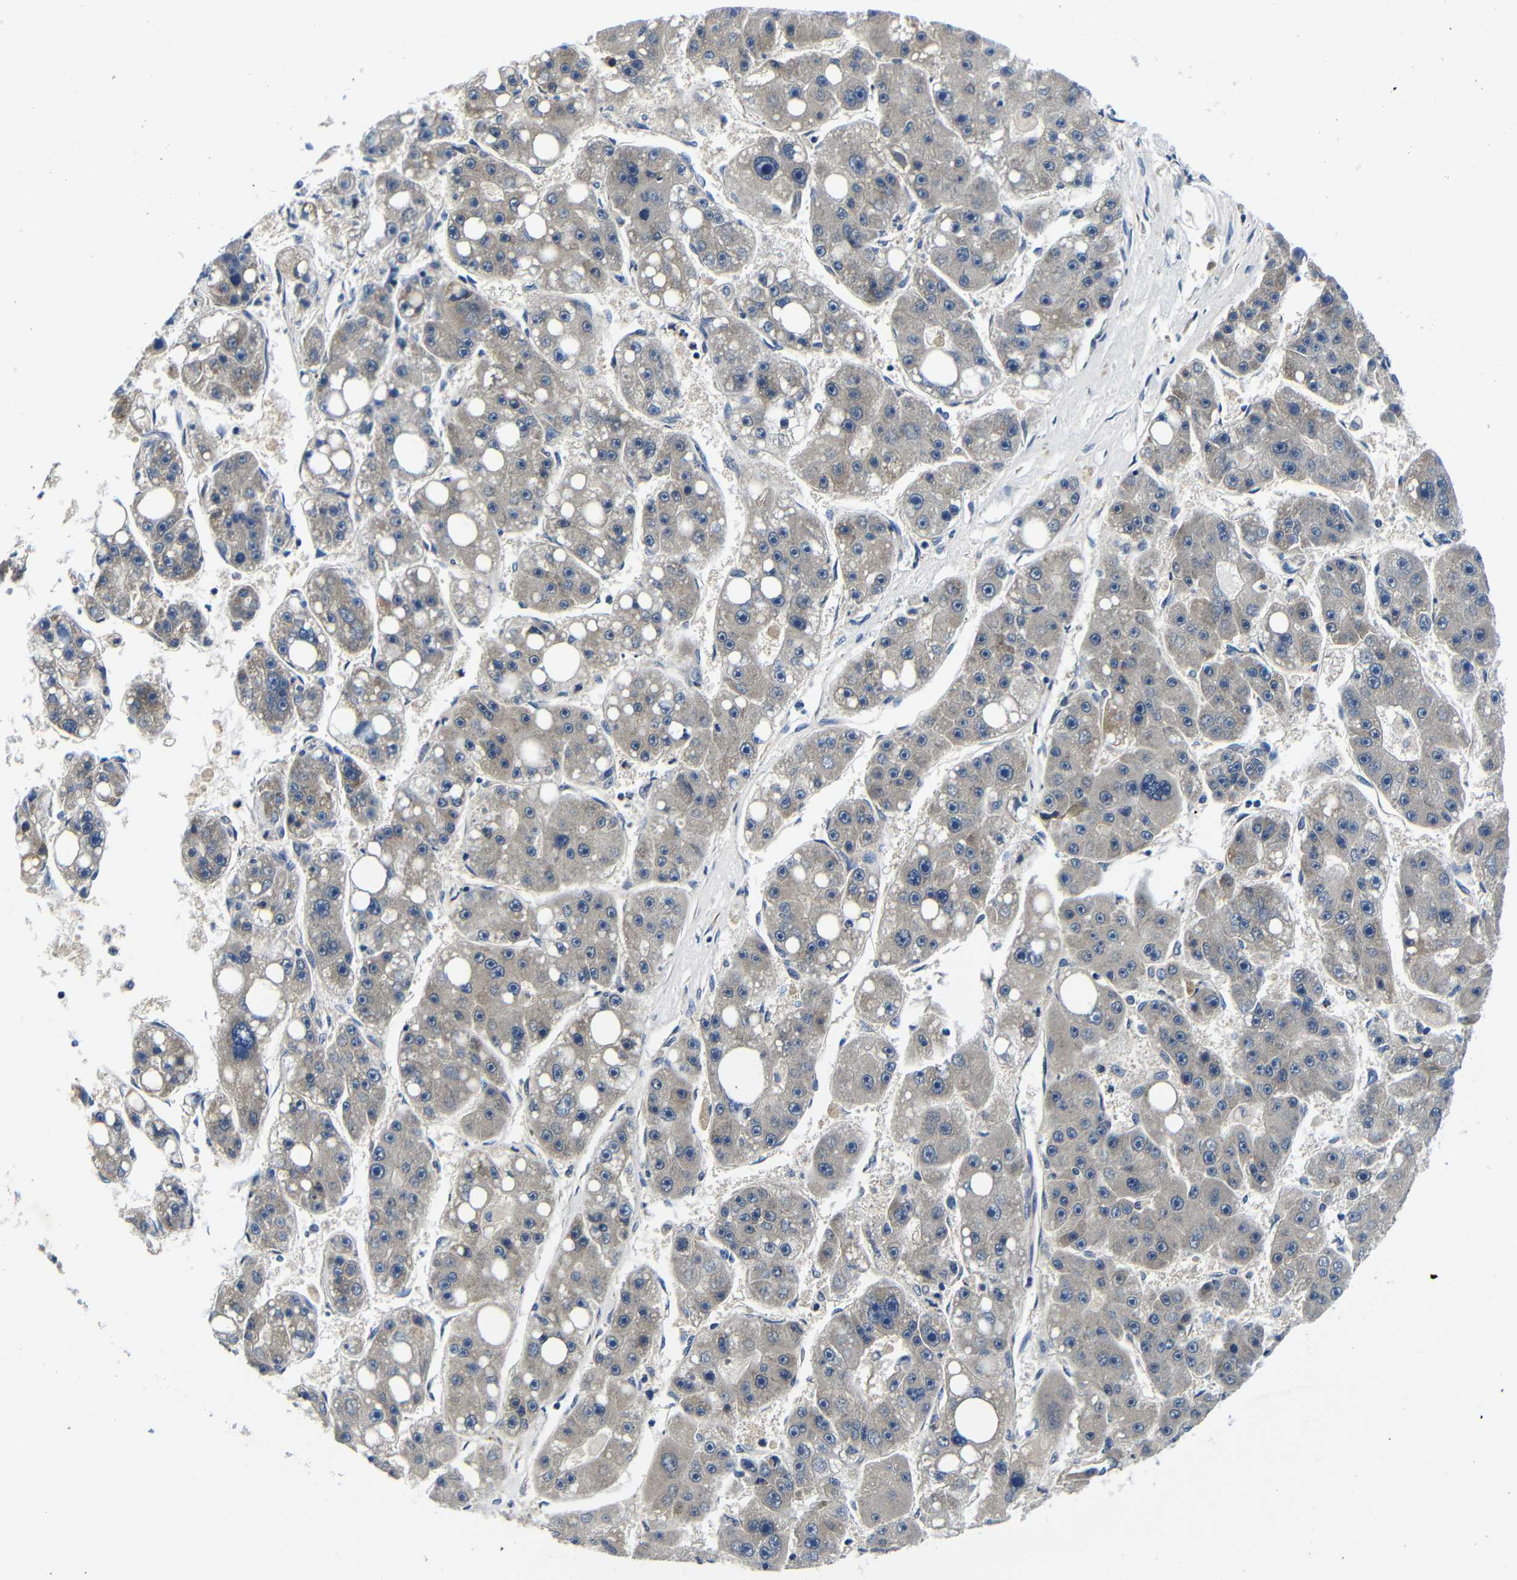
{"staining": {"intensity": "weak", "quantity": ">75%", "location": "cytoplasmic/membranous"}, "tissue": "liver cancer", "cell_type": "Tumor cells", "image_type": "cancer", "snomed": [{"axis": "morphology", "description": "Carcinoma, Hepatocellular, NOS"}, {"axis": "topography", "description": "Liver"}], "caption": "Liver cancer (hepatocellular carcinoma) stained with DAB immunohistochemistry exhibits low levels of weak cytoplasmic/membranous staining in approximately >75% of tumor cells. The protein of interest is stained brown, and the nuclei are stained in blue (DAB IHC with brightfield microscopy, high magnification).", "gene": "FKBP14", "patient": {"sex": "female", "age": 61}}